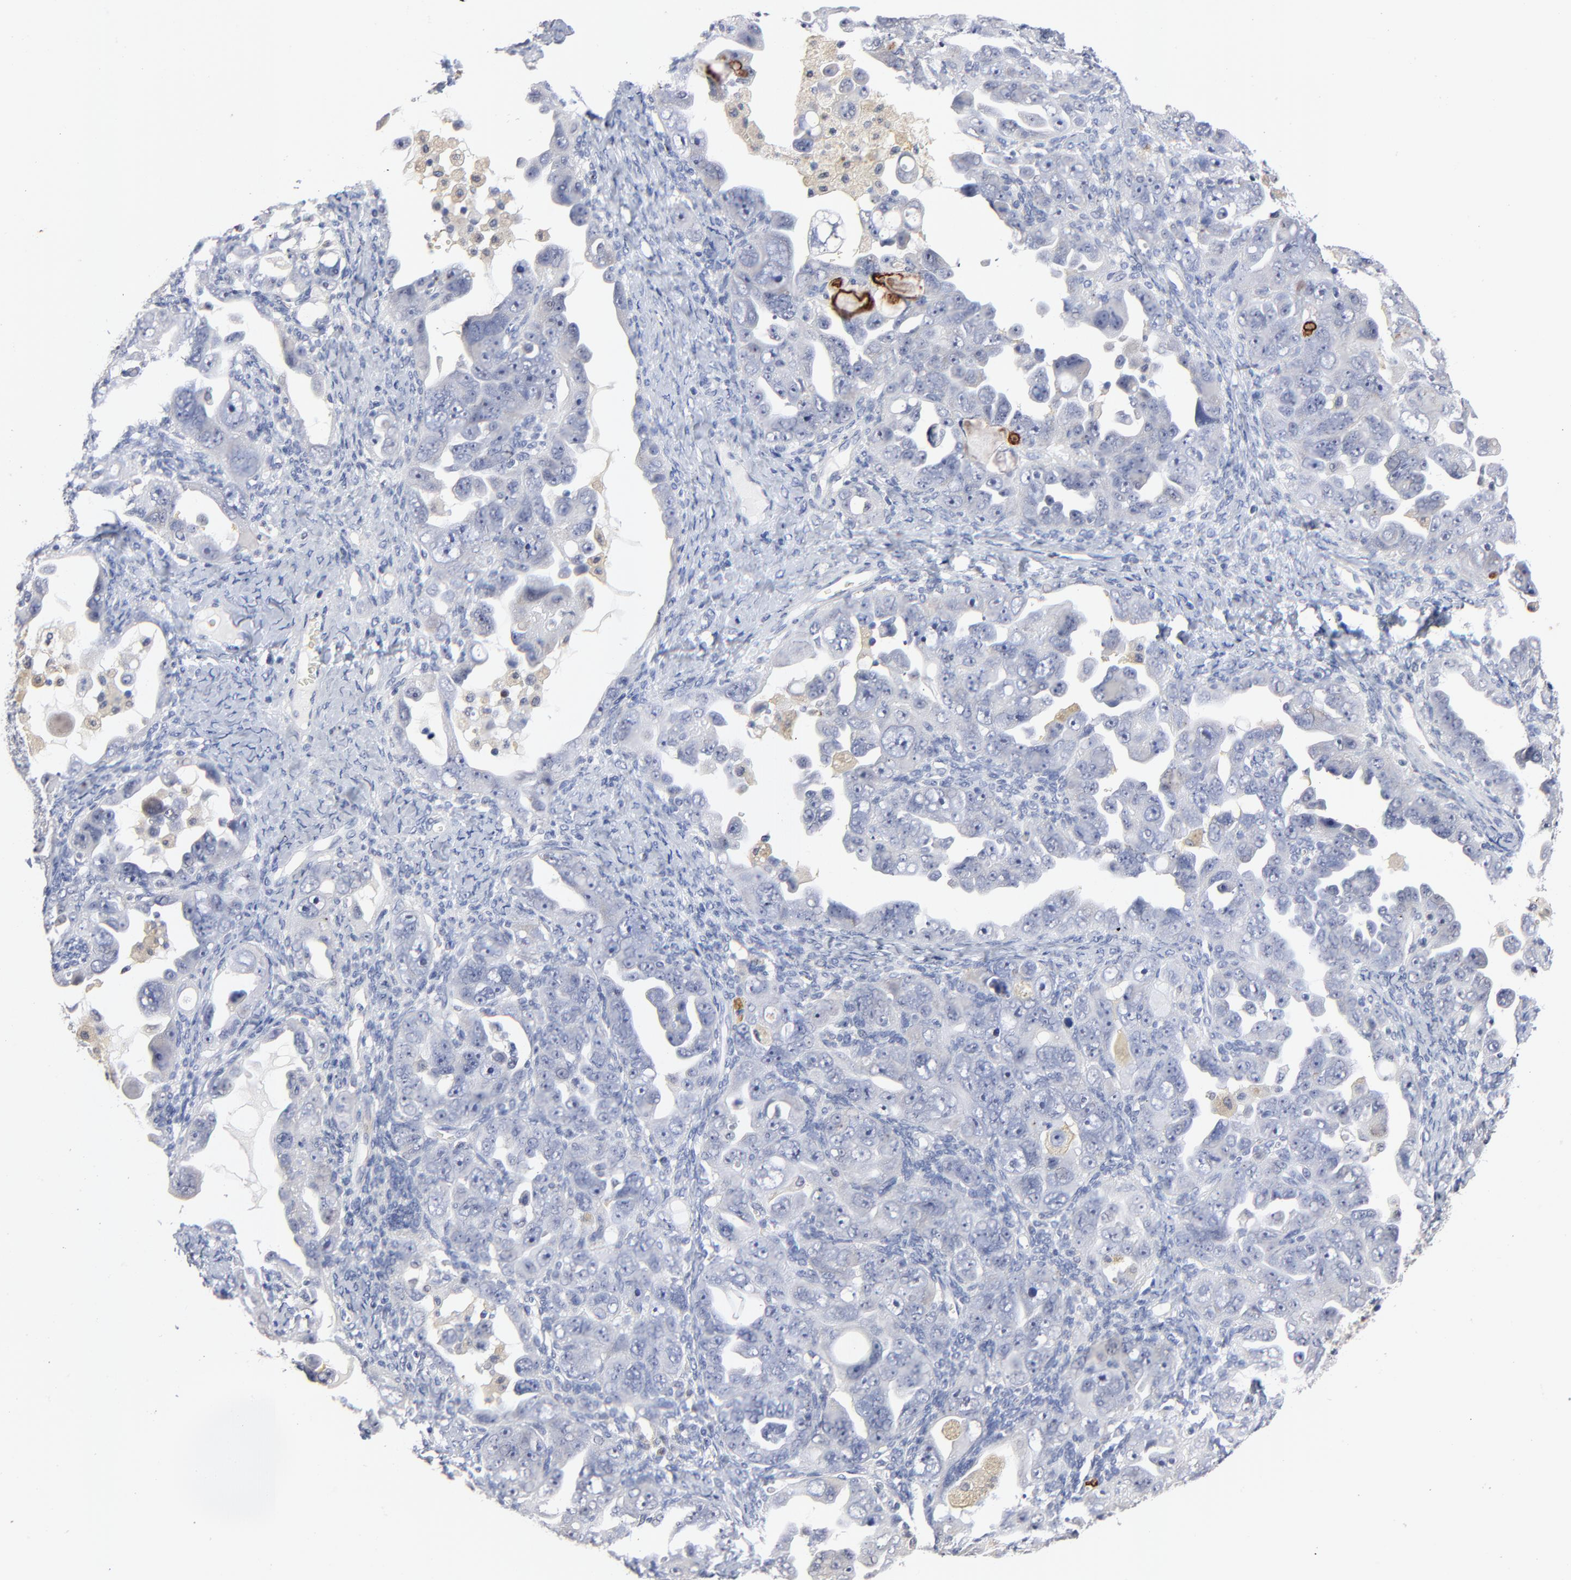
{"staining": {"intensity": "negative", "quantity": "none", "location": "none"}, "tissue": "ovarian cancer", "cell_type": "Tumor cells", "image_type": "cancer", "snomed": [{"axis": "morphology", "description": "Cystadenocarcinoma, serous, NOS"}, {"axis": "topography", "description": "Ovary"}], "caption": "Micrograph shows no protein staining in tumor cells of ovarian cancer tissue.", "gene": "AADAC", "patient": {"sex": "female", "age": 66}}